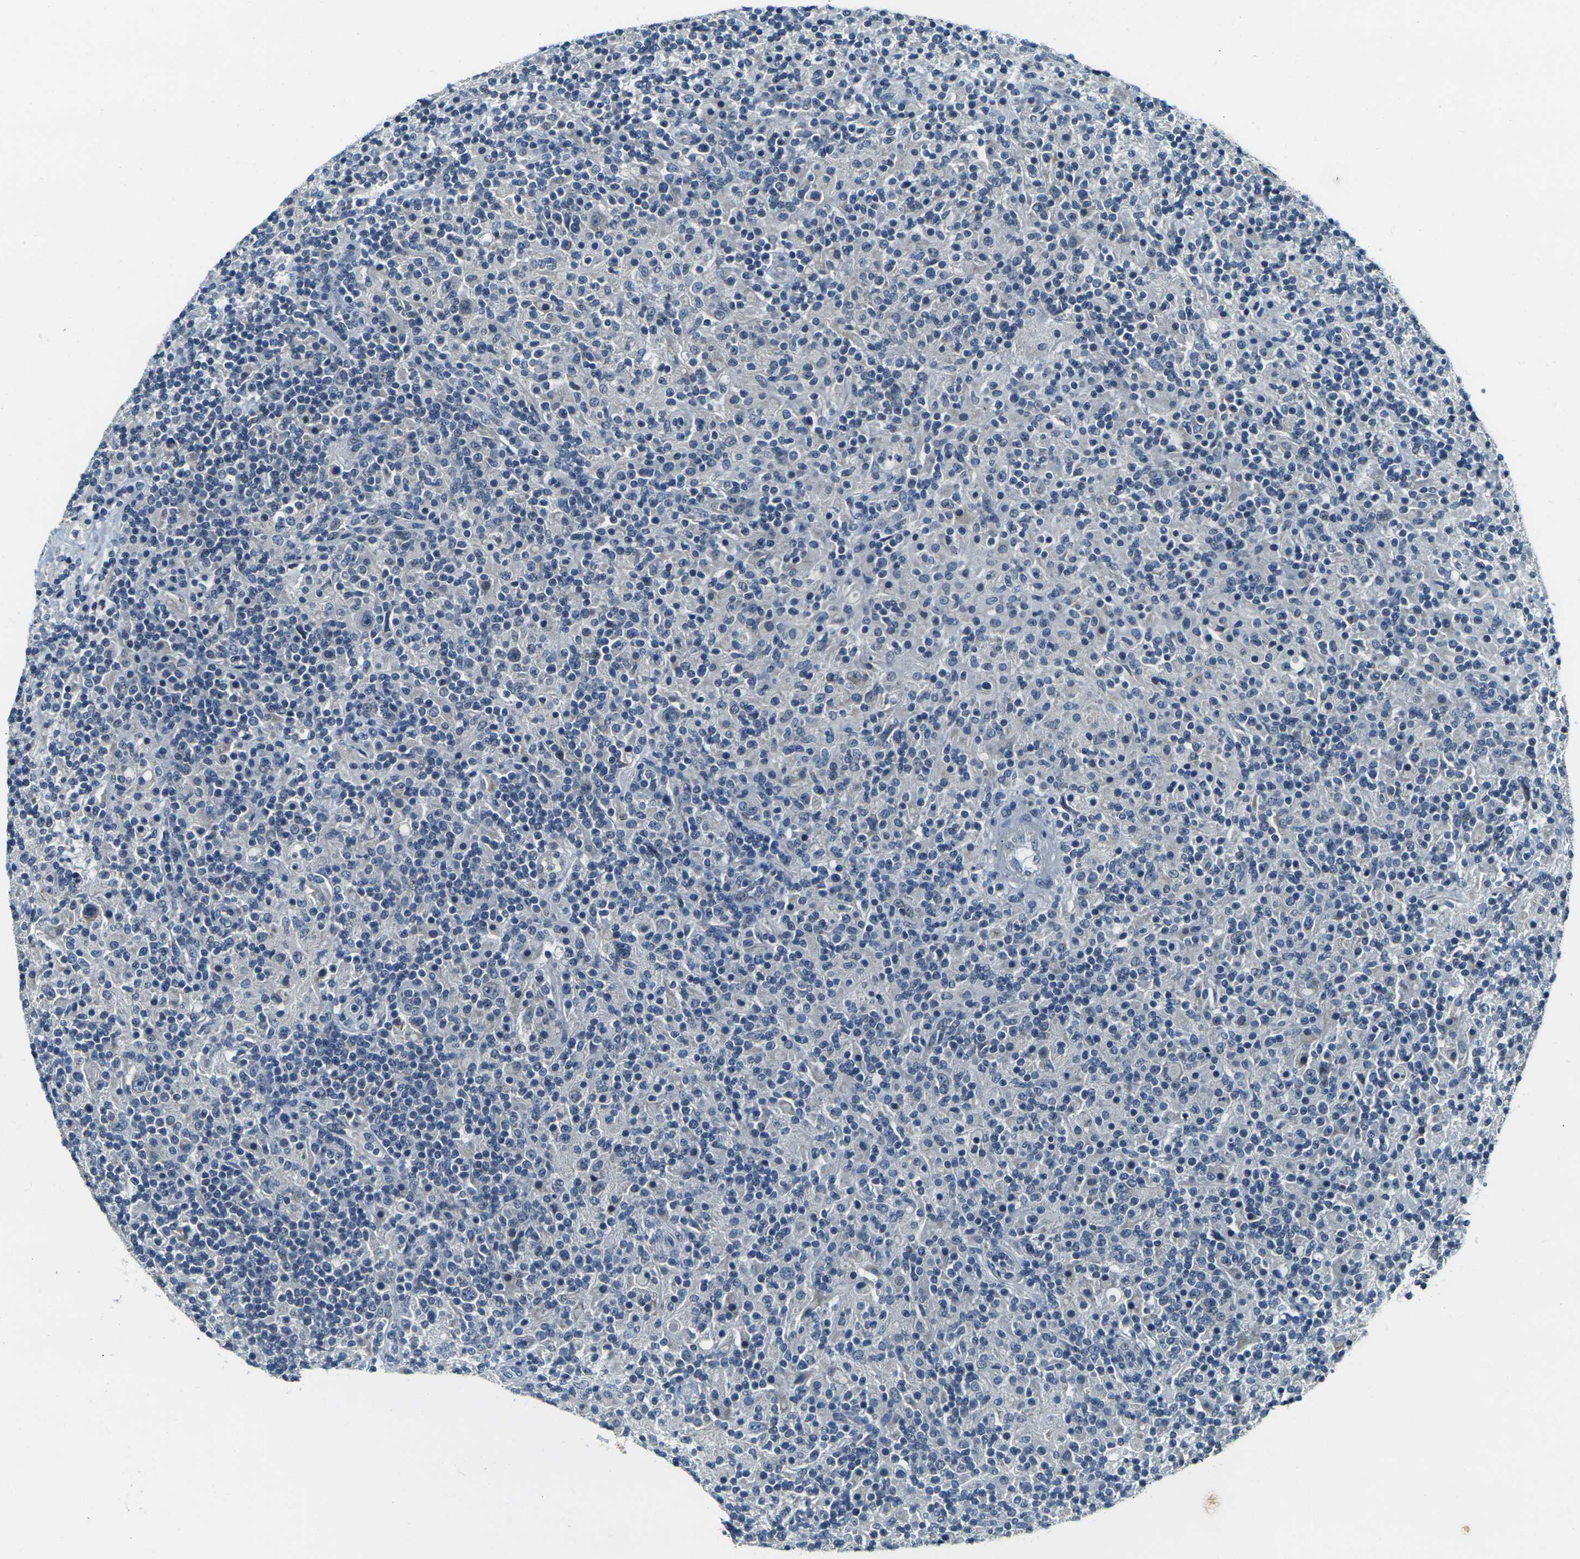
{"staining": {"intensity": "negative", "quantity": "none", "location": "none"}, "tissue": "lymphoma", "cell_type": "Tumor cells", "image_type": "cancer", "snomed": [{"axis": "morphology", "description": "Hodgkin's disease, NOS"}, {"axis": "topography", "description": "Lymph node"}], "caption": "Tumor cells show no significant positivity in lymphoma.", "gene": "SHISAL2B", "patient": {"sex": "male", "age": 70}}